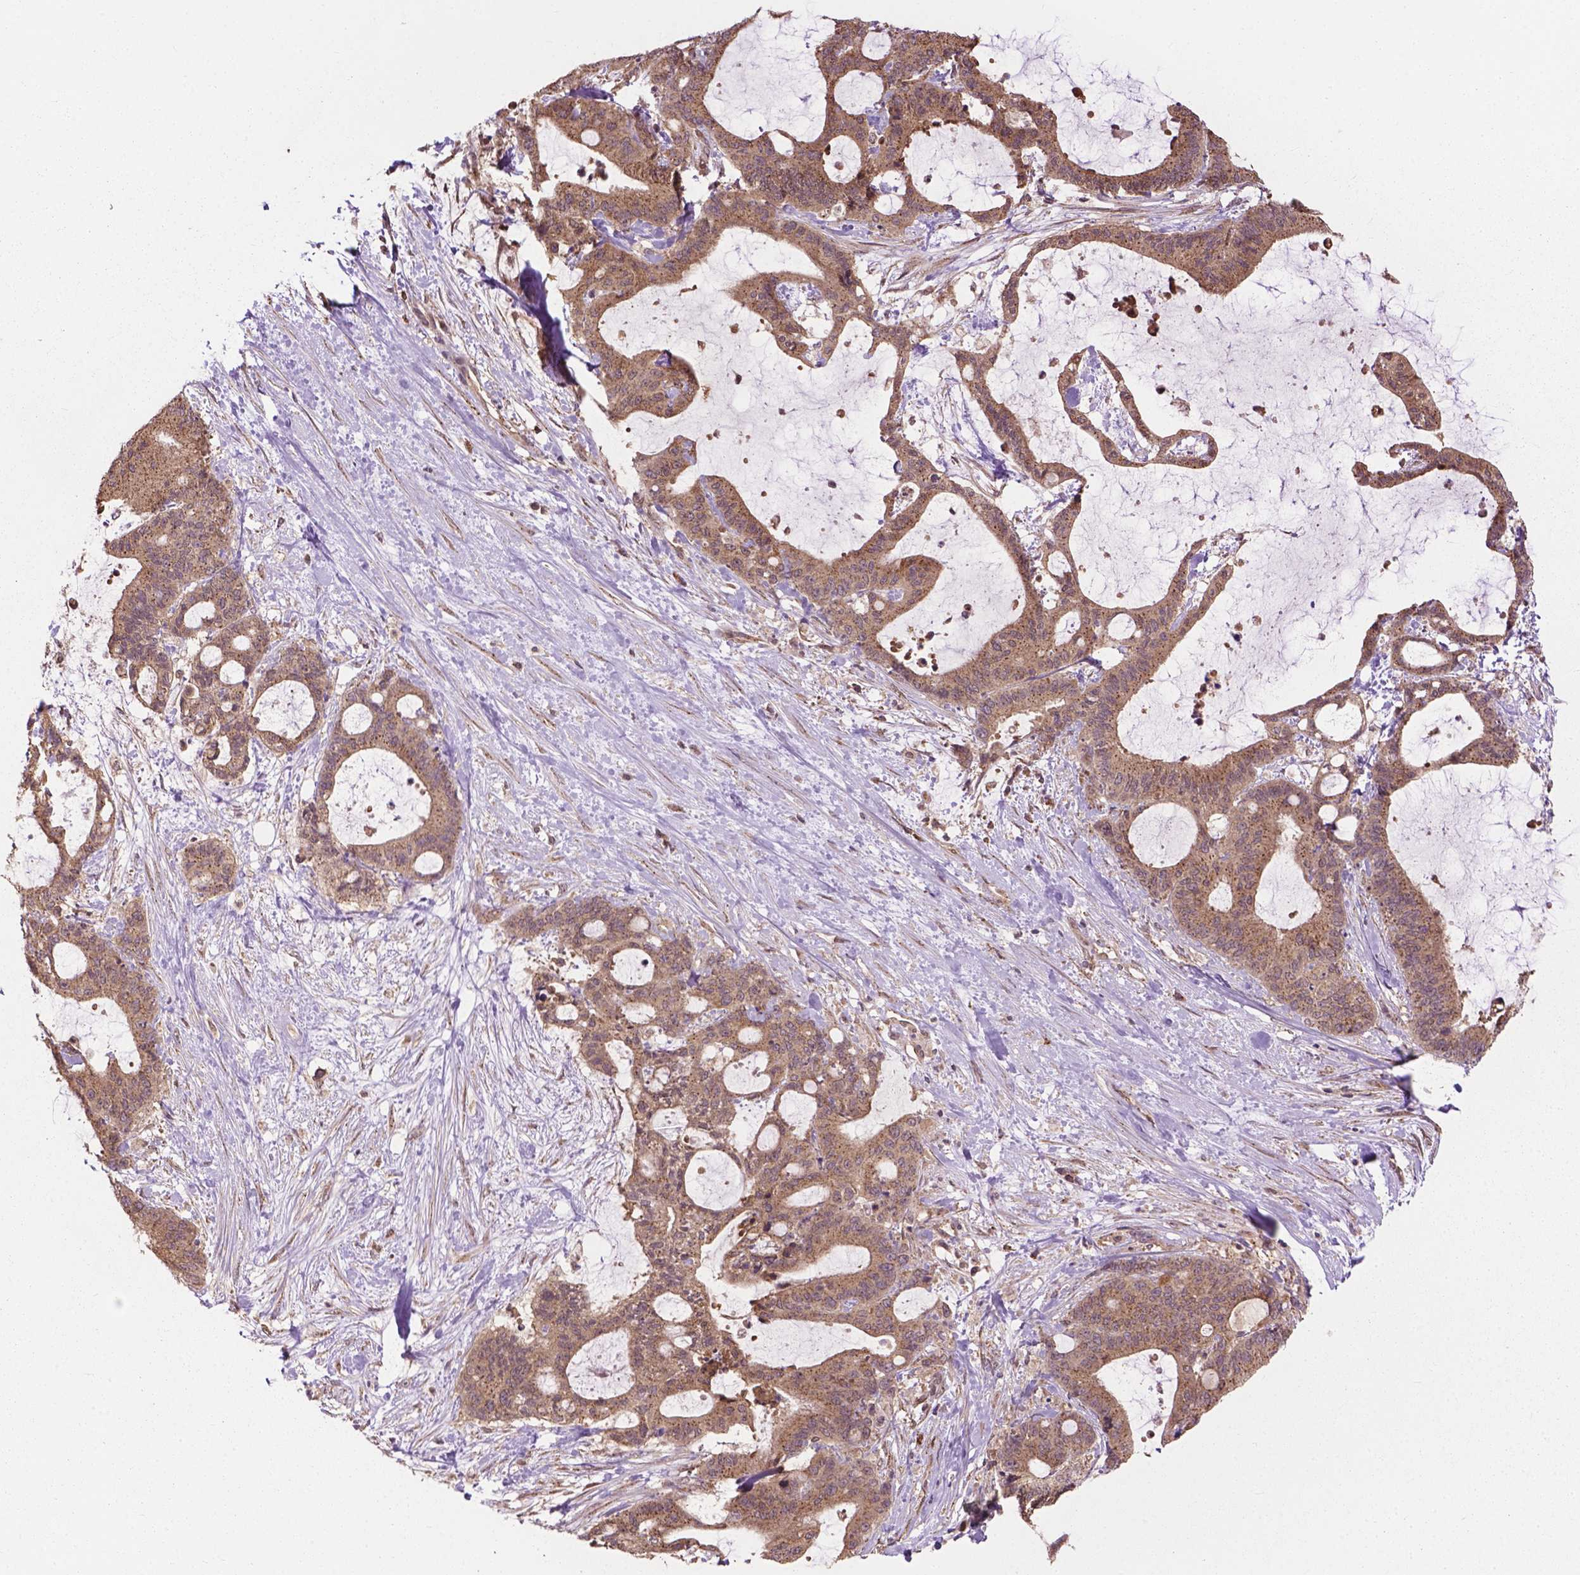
{"staining": {"intensity": "moderate", "quantity": ">75%", "location": "cytoplasmic/membranous"}, "tissue": "liver cancer", "cell_type": "Tumor cells", "image_type": "cancer", "snomed": [{"axis": "morphology", "description": "Cholangiocarcinoma"}, {"axis": "topography", "description": "Liver"}], "caption": "The immunohistochemical stain shows moderate cytoplasmic/membranous expression in tumor cells of liver cancer (cholangiocarcinoma) tissue.", "gene": "PPP1CB", "patient": {"sex": "female", "age": 73}}